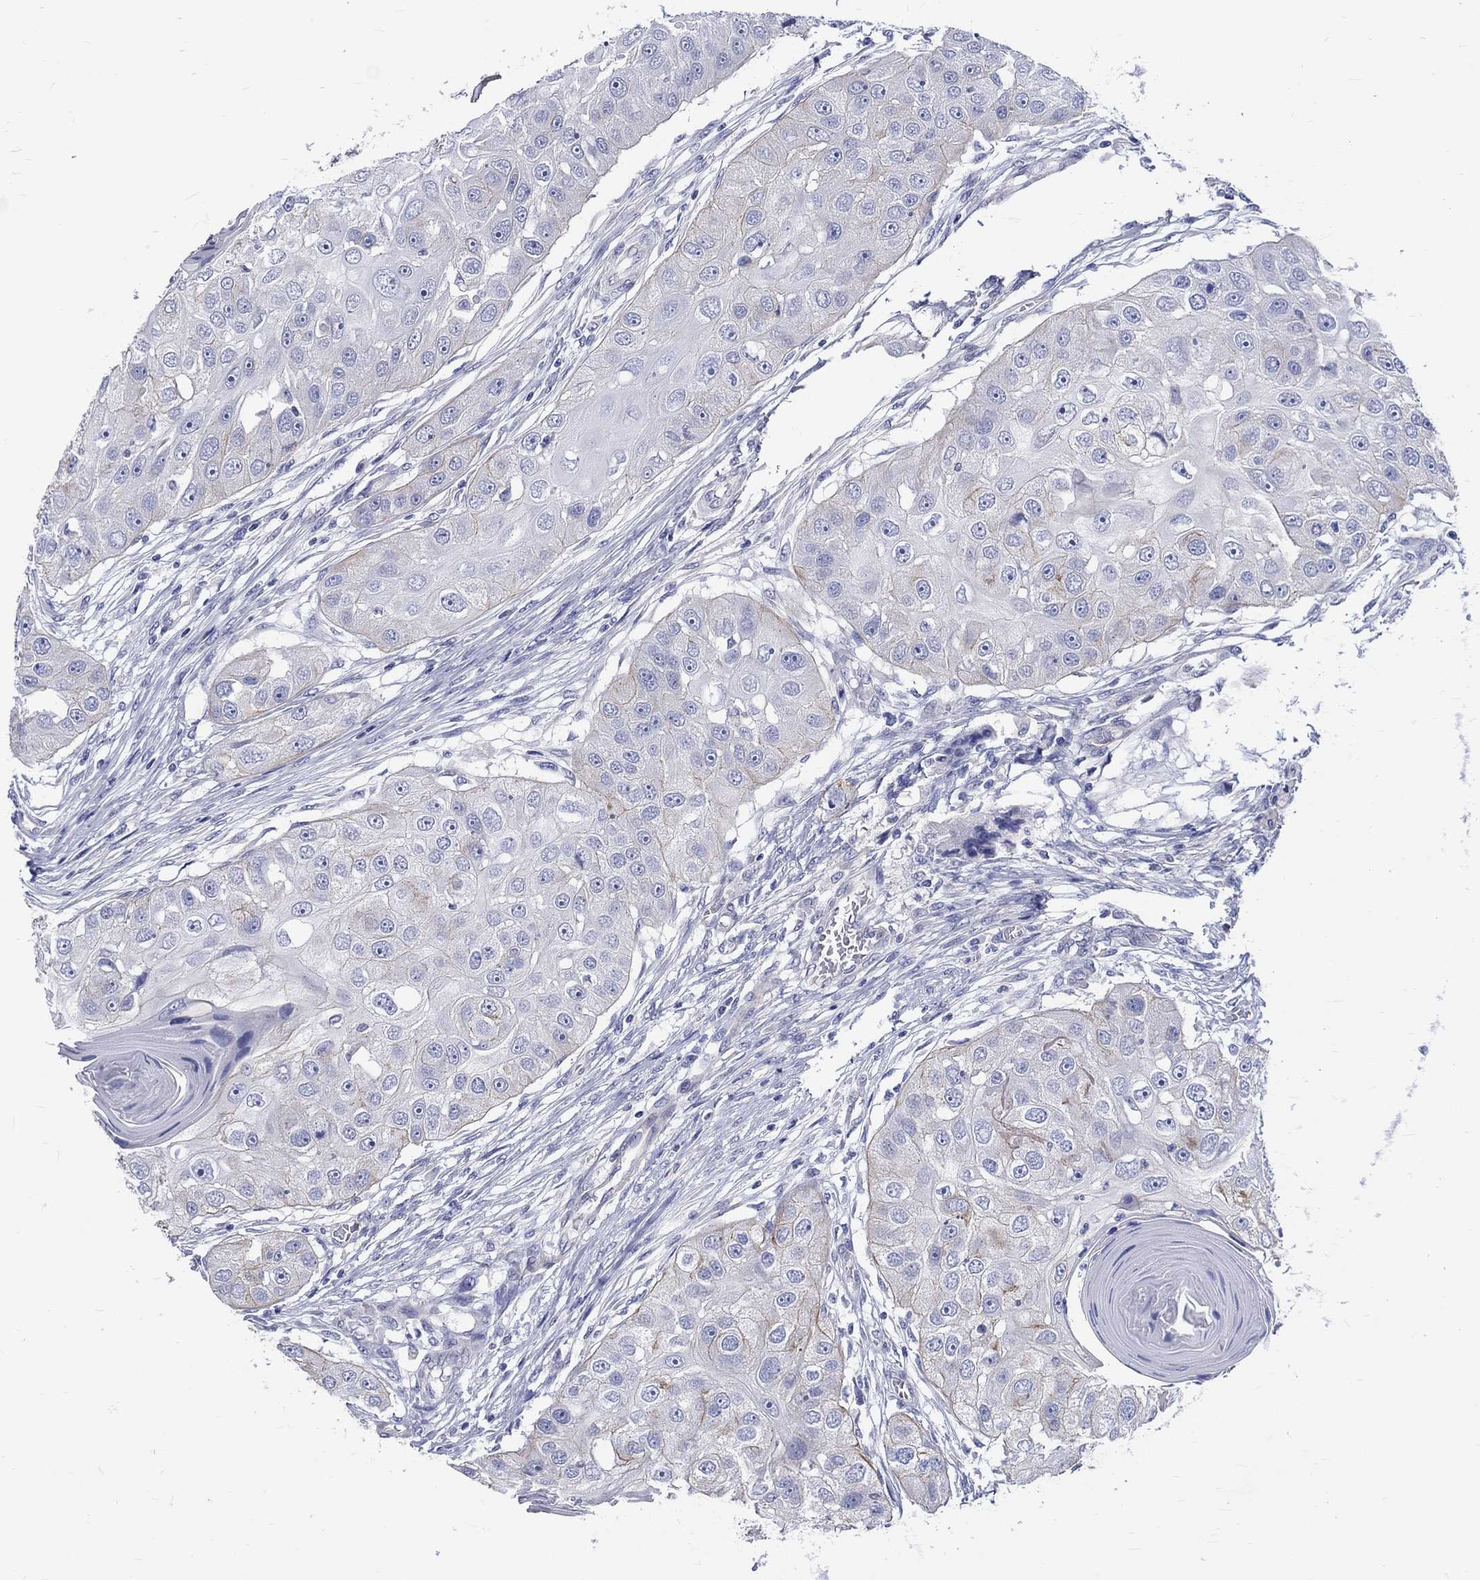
{"staining": {"intensity": "moderate", "quantity": "<25%", "location": "cytoplasmic/membranous"}, "tissue": "head and neck cancer", "cell_type": "Tumor cells", "image_type": "cancer", "snomed": [{"axis": "morphology", "description": "Normal tissue, NOS"}, {"axis": "morphology", "description": "Squamous cell carcinoma, NOS"}, {"axis": "topography", "description": "Skeletal muscle"}, {"axis": "topography", "description": "Head-Neck"}], "caption": "A low amount of moderate cytoplasmic/membranous staining is appreciated in approximately <25% of tumor cells in head and neck cancer (squamous cell carcinoma) tissue. The staining was performed using DAB to visualize the protein expression in brown, while the nuclei were stained in blue with hematoxylin (Magnification: 20x).", "gene": "SH2D7", "patient": {"sex": "male", "age": 51}}